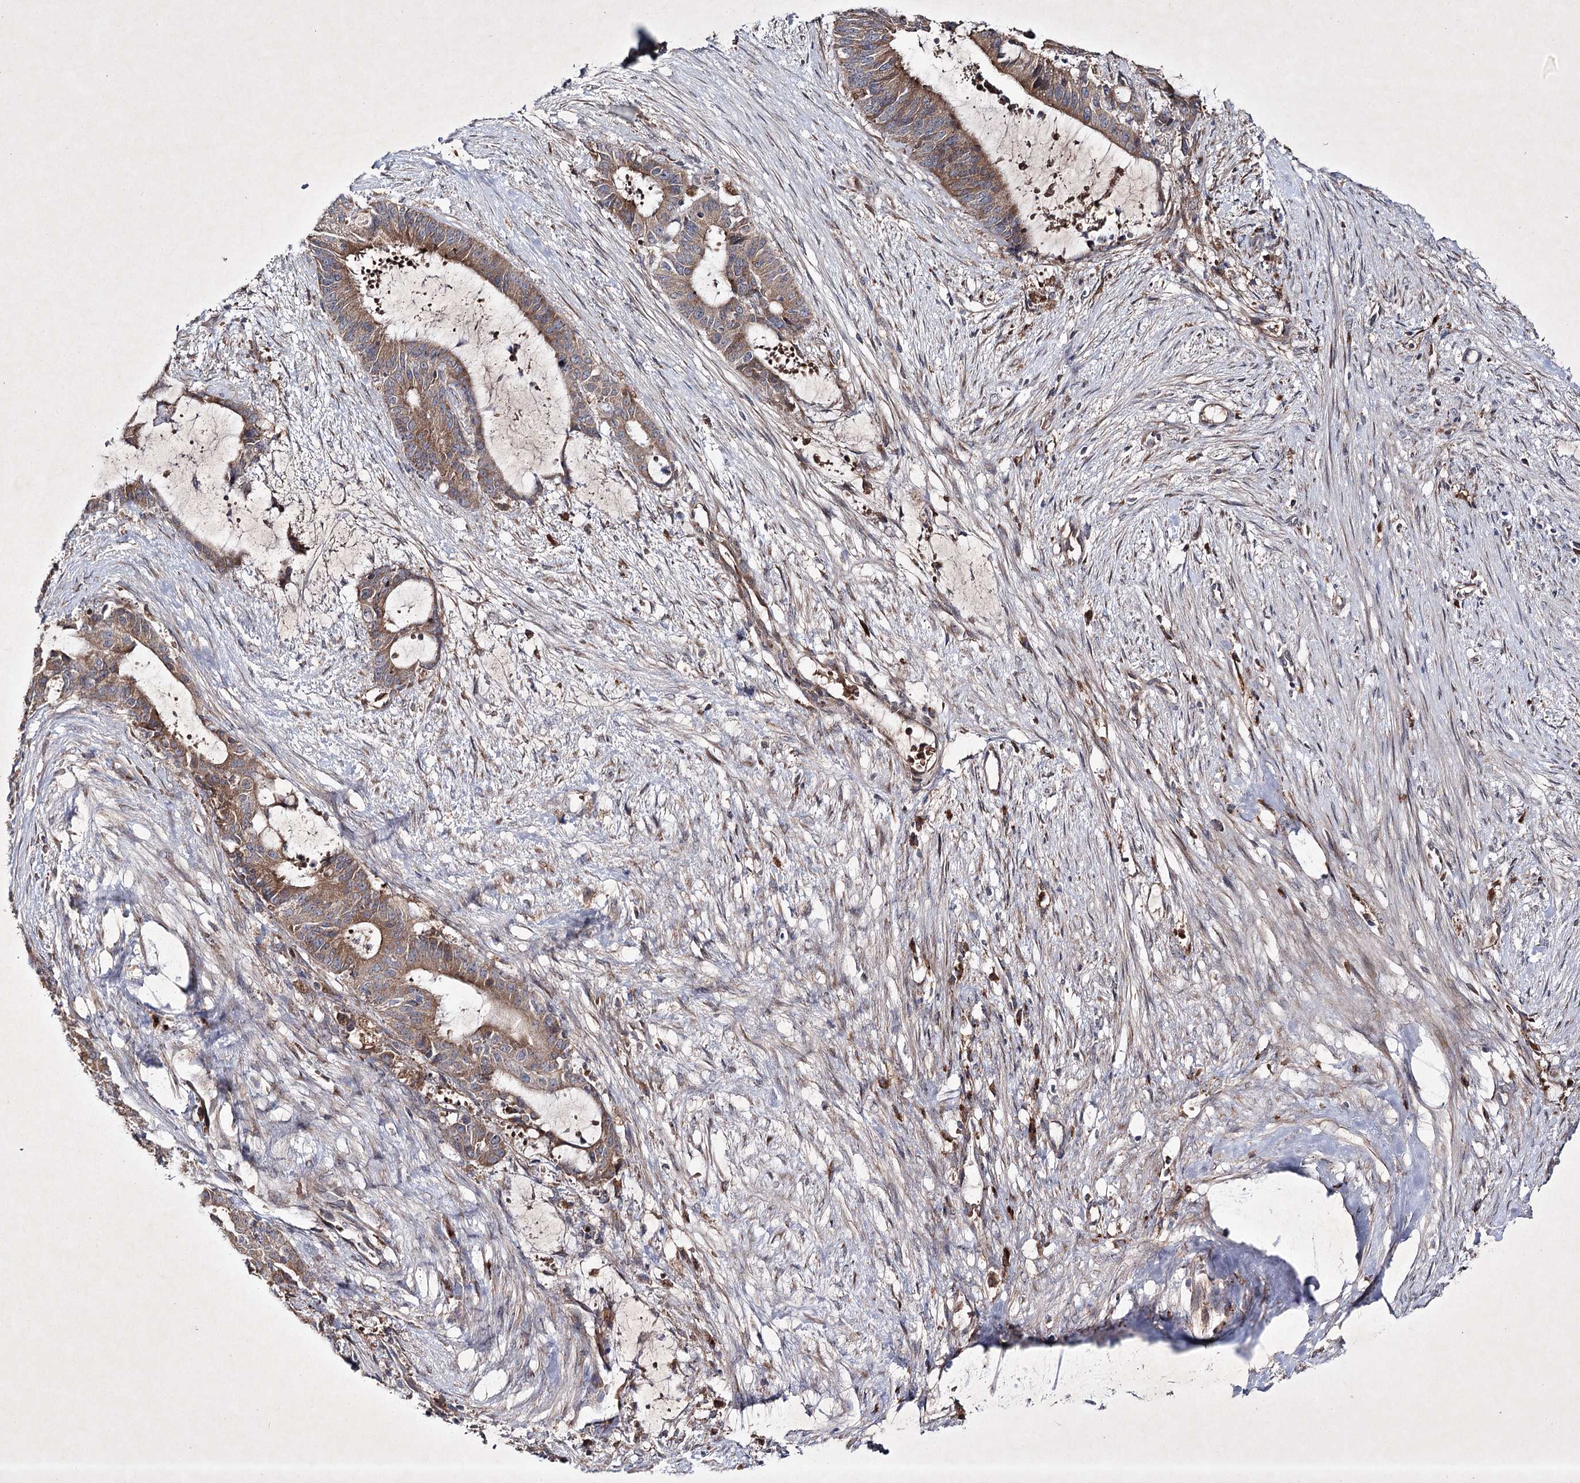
{"staining": {"intensity": "moderate", "quantity": ">75%", "location": "cytoplasmic/membranous"}, "tissue": "liver cancer", "cell_type": "Tumor cells", "image_type": "cancer", "snomed": [{"axis": "morphology", "description": "Normal tissue, NOS"}, {"axis": "morphology", "description": "Cholangiocarcinoma"}, {"axis": "topography", "description": "Liver"}, {"axis": "topography", "description": "Peripheral nerve tissue"}], "caption": "This histopathology image demonstrates cholangiocarcinoma (liver) stained with immunohistochemistry (IHC) to label a protein in brown. The cytoplasmic/membranous of tumor cells show moderate positivity for the protein. Nuclei are counter-stained blue.", "gene": "ALG9", "patient": {"sex": "female", "age": 73}}